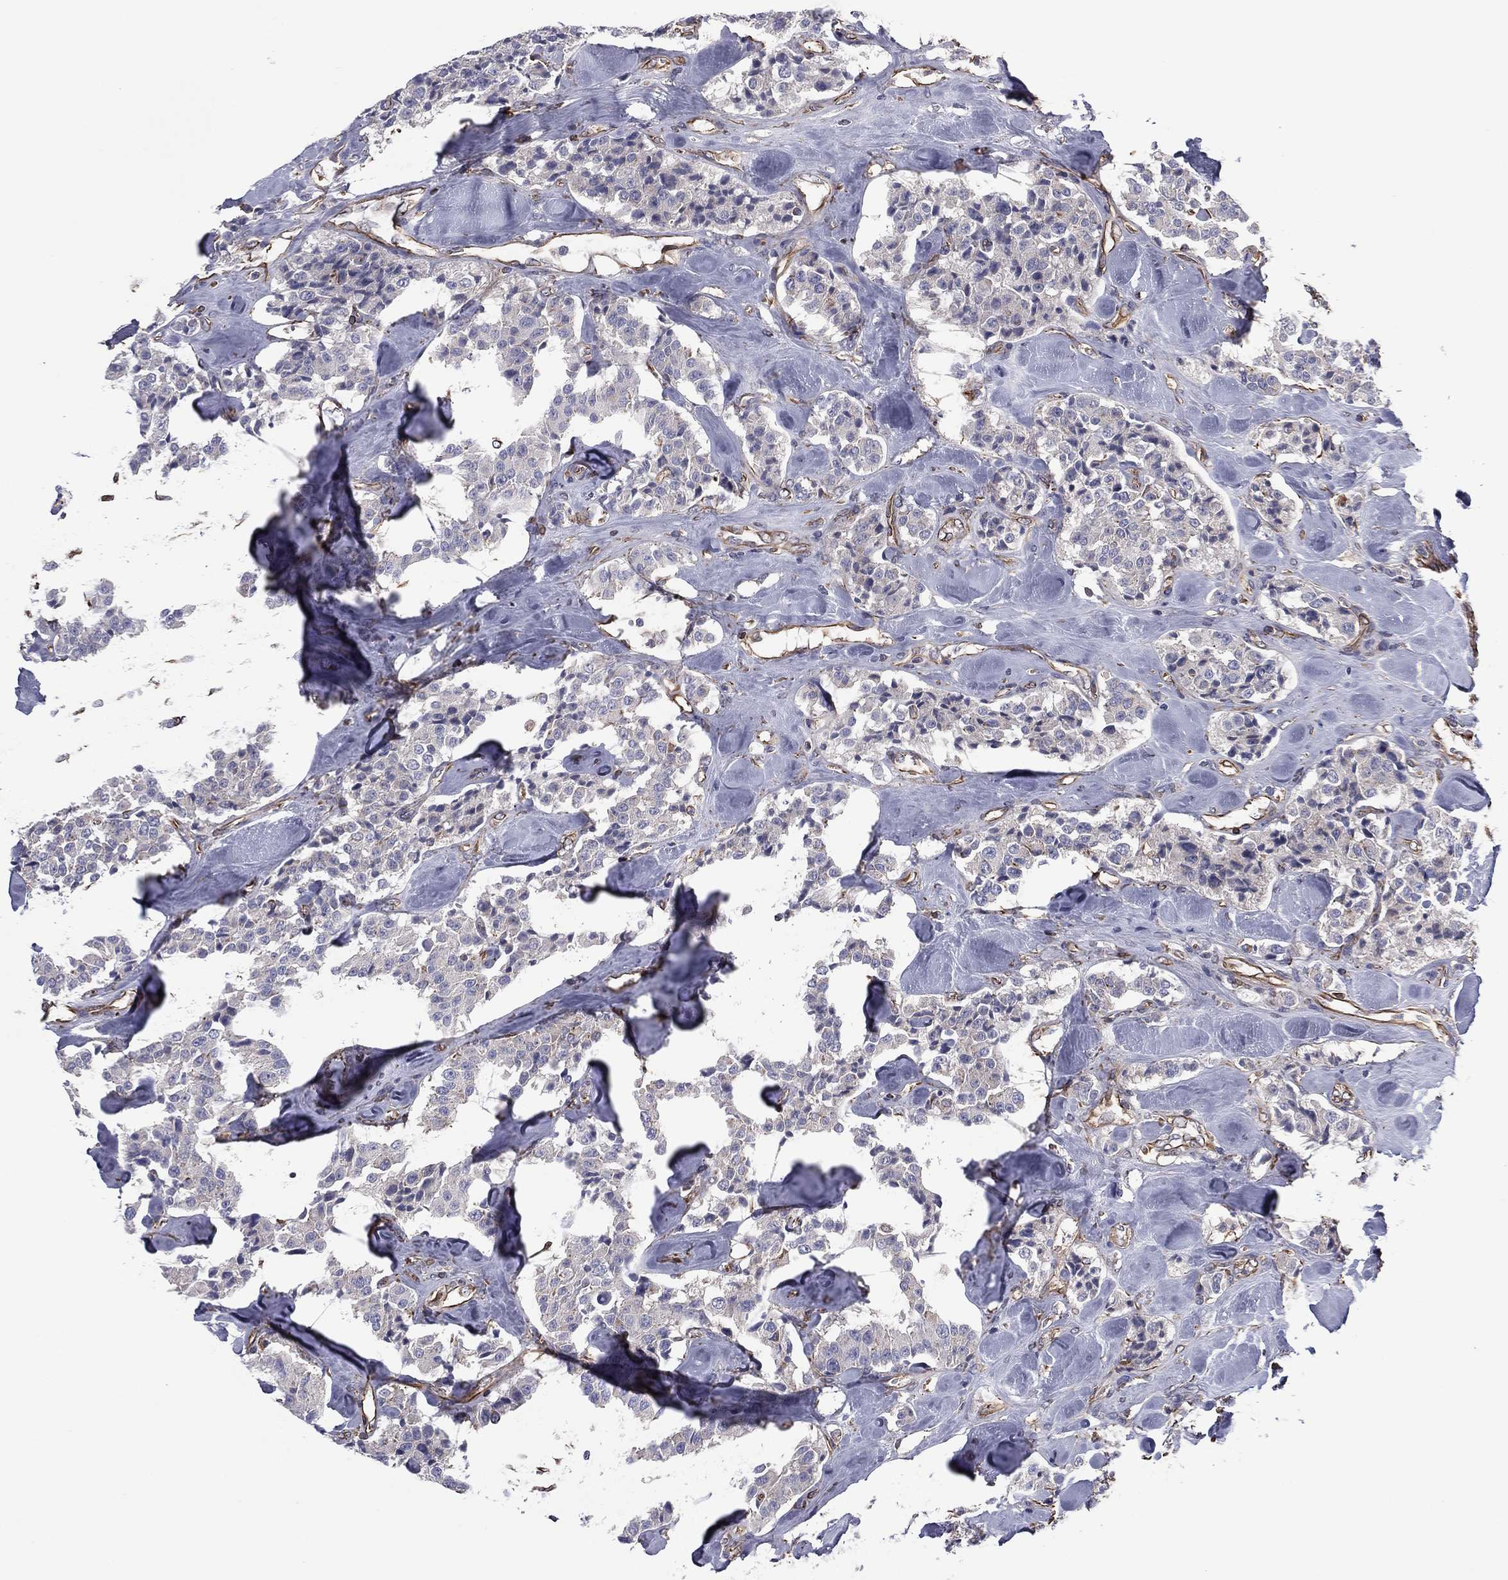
{"staining": {"intensity": "negative", "quantity": "none", "location": "none"}, "tissue": "carcinoid", "cell_type": "Tumor cells", "image_type": "cancer", "snomed": [{"axis": "morphology", "description": "Carcinoid, malignant, NOS"}, {"axis": "topography", "description": "Pancreas"}], "caption": "Immunohistochemistry micrograph of neoplastic tissue: malignant carcinoid stained with DAB (3,3'-diaminobenzidine) reveals no significant protein expression in tumor cells. (DAB (3,3'-diaminobenzidine) immunohistochemistry (IHC) visualized using brightfield microscopy, high magnification).", "gene": "SCUBE1", "patient": {"sex": "male", "age": 41}}